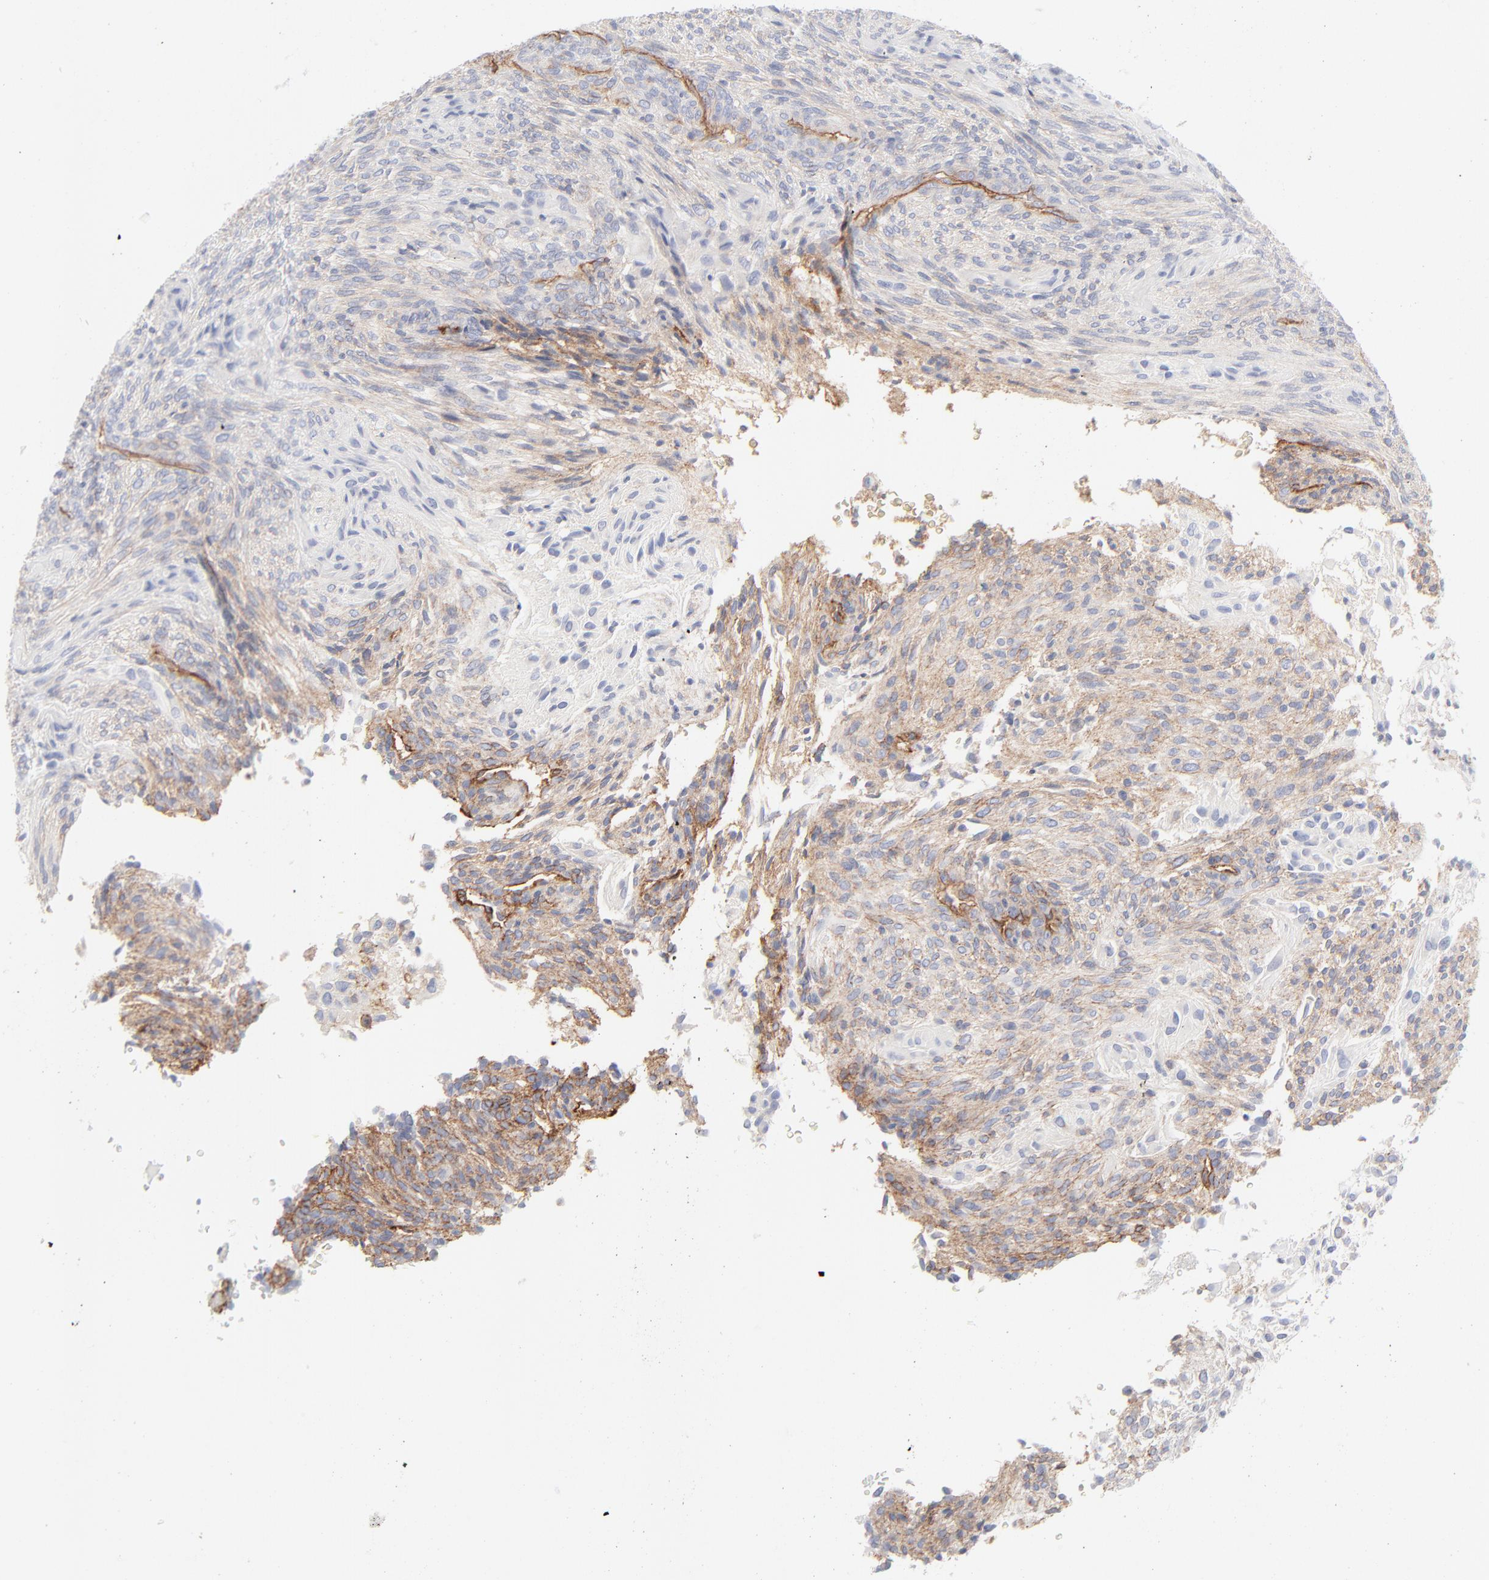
{"staining": {"intensity": "negative", "quantity": "none", "location": "none"}, "tissue": "glioma", "cell_type": "Tumor cells", "image_type": "cancer", "snomed": [{"axis": "morphology", "description": "Glioma, malignant, High grade"}, {"axis": "topography", "description": "Cerebral cortex"}], "caption": "There is no significant staining in tumor cells of malignant high-grade glioma.", "gene": "ITGA5", "patient": {"sex": "female", "age": 55}}